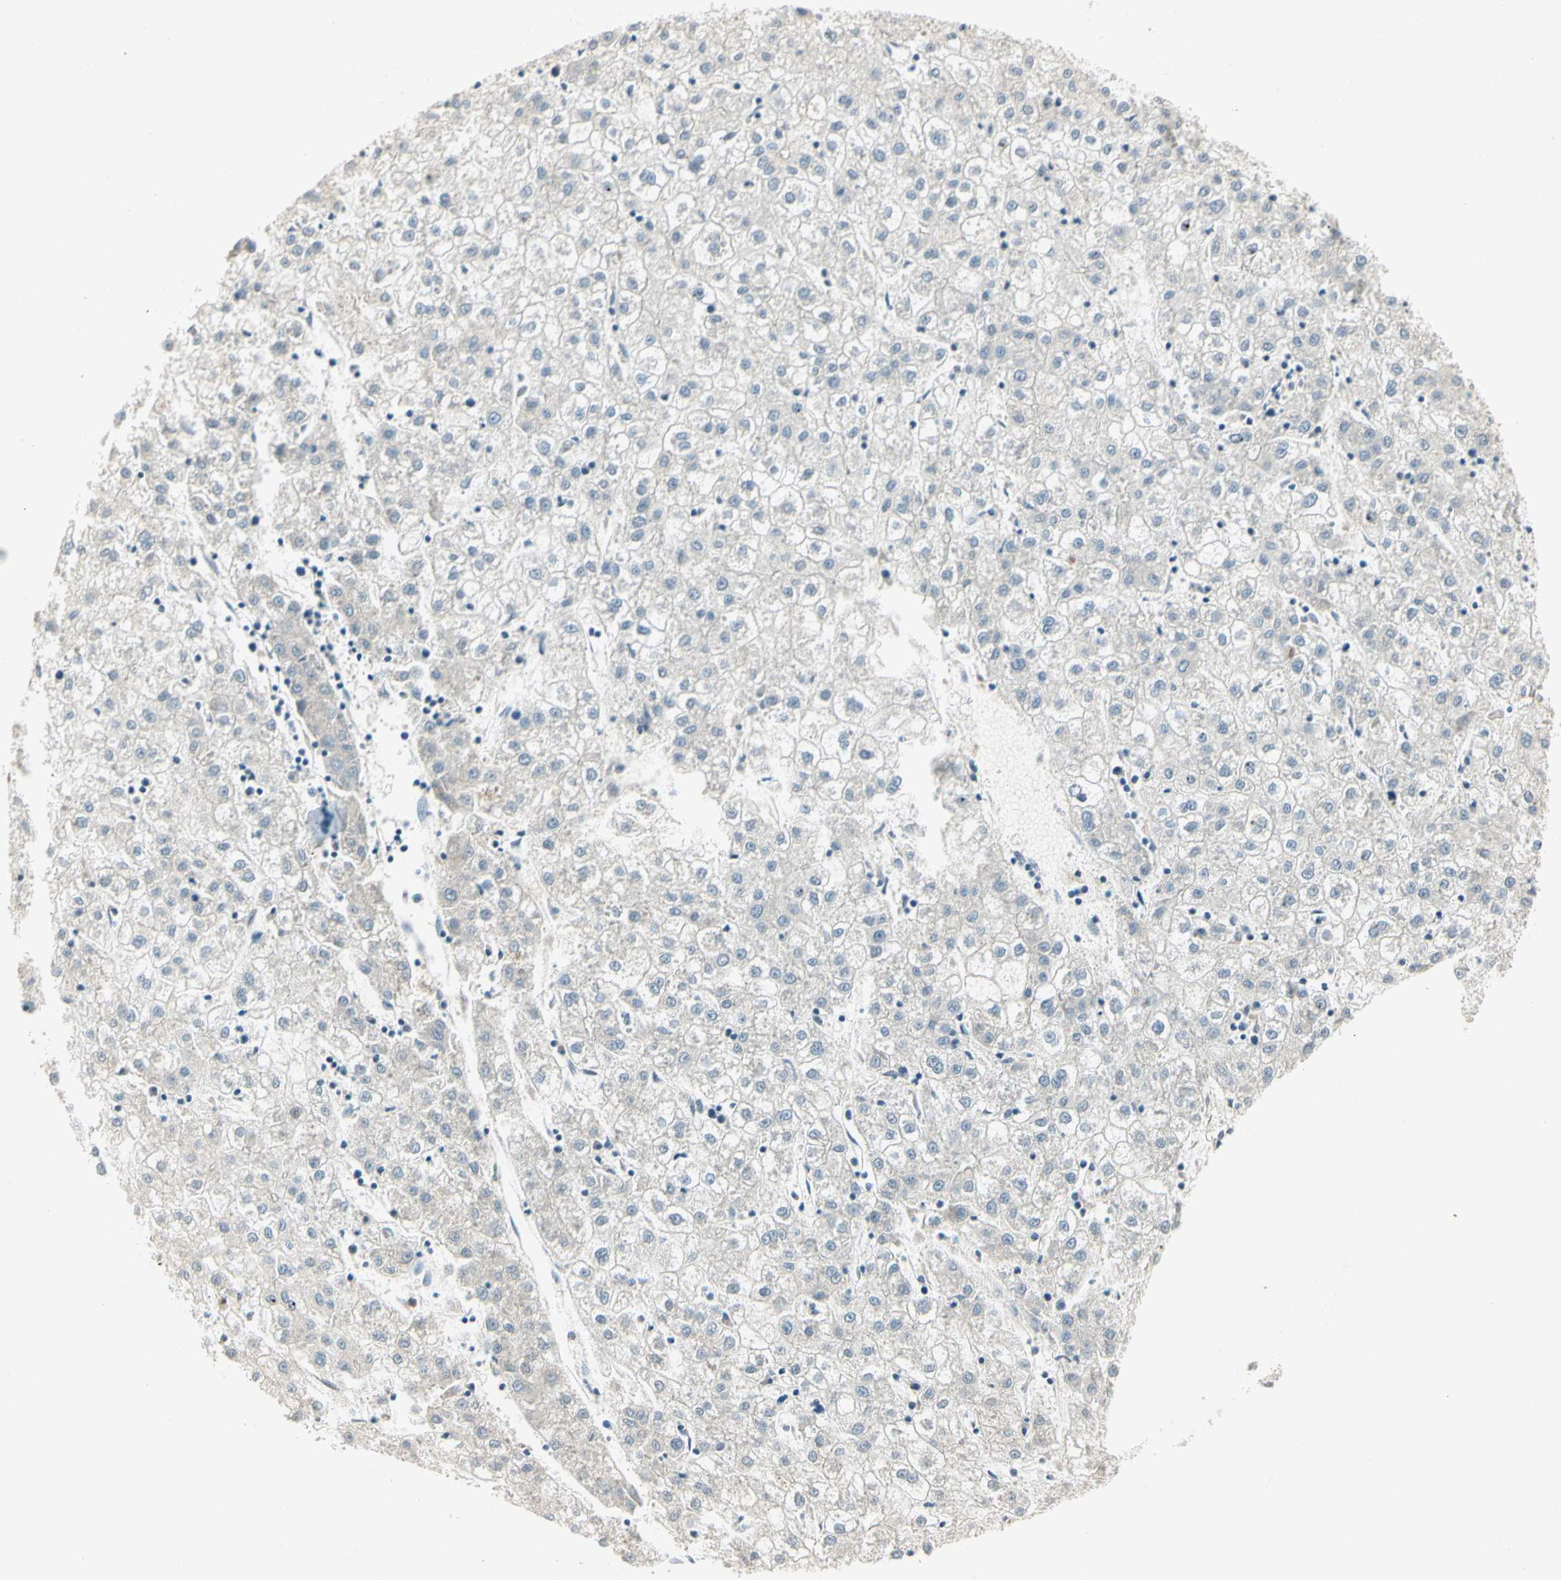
{"staining": {"intensity": "negative", "quantity": "none", "location": "none"}, "tissue": "liver cancer", "cell_type": "Tumor cells", "image_type": "cancer", "snomed": [{"axis": "morphology", "description": "Carcinoma, Hepatocellular, NOS"}, {"axis": "topography", "description": "Liver"}], "caption": "Immunohistochemical staining of human liver cancer (hepatocellular carcinoma) displays no significant positivity in tumor cells. Brightfield microscopy of immunohistochemistry stained with DAB (brown) and hematoxylin (blue), captured at high magnification.", "gene": "PCDHB15", "patient": {"sex": "male", "age": 72}}